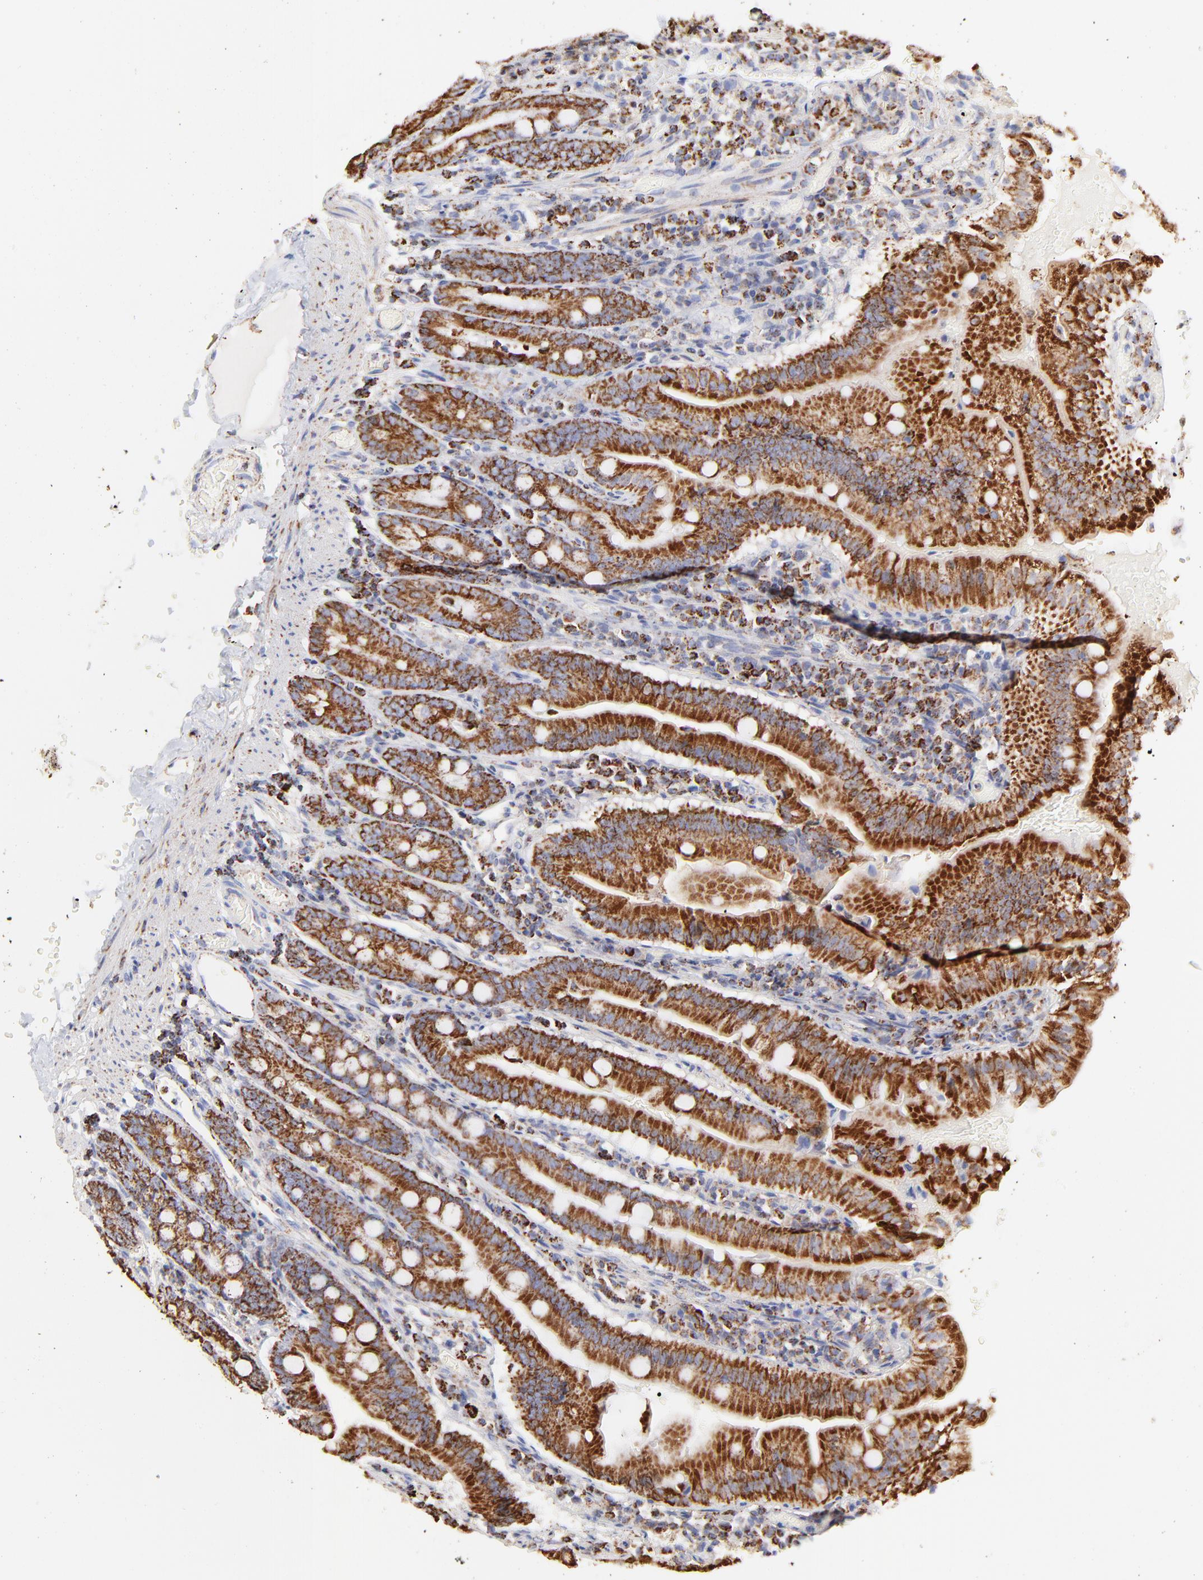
{"staining": {"intensity": "strong", "quantity": ">75%", "location": "cytoplasmic/membranous"}, "tissue": "small intestine", "cell_type": "Glandular cells", "image_type": "normal", "snomed": [{"axis": "morphology", "description": "Normal tissue, NOS"}, {"axis": "topography", "description": "Small intestine"}], "caption": "Immunohistochemistry (IHC) of benign human small intestine shows high levels of strong cytoplasmic/membranous expression in about >75% of glandular cells. The protein is stained brown, and the nuclei are stained in blue (DAB IHC with brightfield microscopy, high magnification).", "gene": "COX4I1", "patient": {"sex": "male", "age": 71}}